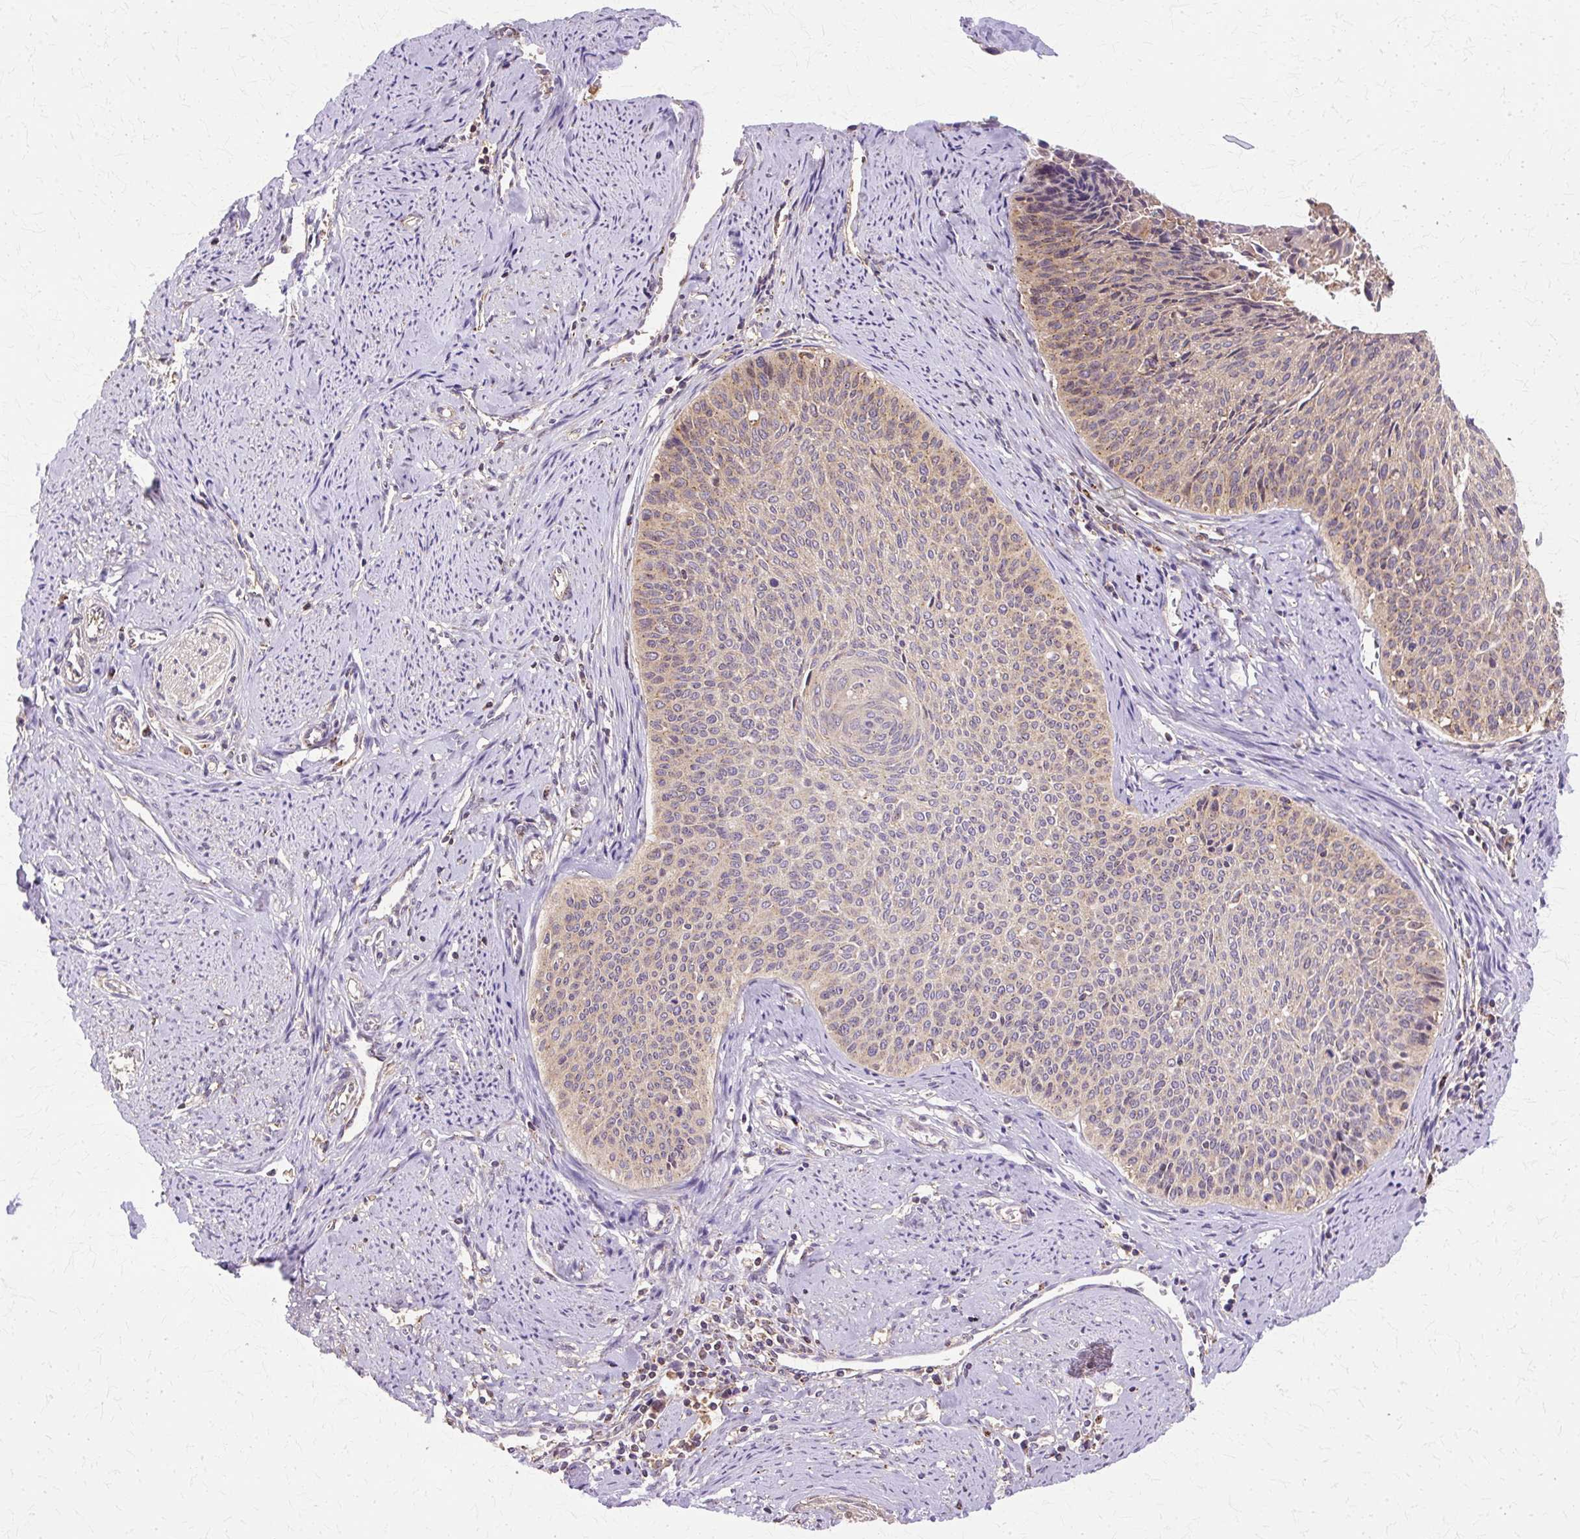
{"staining": {"intensity": "weak", "quantity": "25%-75%", "location": "cytoplasmic/membranous"}, "tissue": "cervical cancer", "cell_type": "Tumor cells", "image_type": "cancer", "snomed": [{"axis": "morphology", "description": "Squamous cell carcinoma, NOS"}, {"axis": "topography", "description": "Cervix"}], "caption": "The photomicrograph displays immunohistochemical staining of squamous cell carcinoma (cervical). There is weak cytoplasmic/membranous staining is identified in approximately 25%-75% of tumor cells. (DAB (3,3'-diaminobenzidine) IHC, brown staining for protein, blue staining for nuclei).", "gene": "COPB1", "patient": {"sex": "female", "age": 55}}